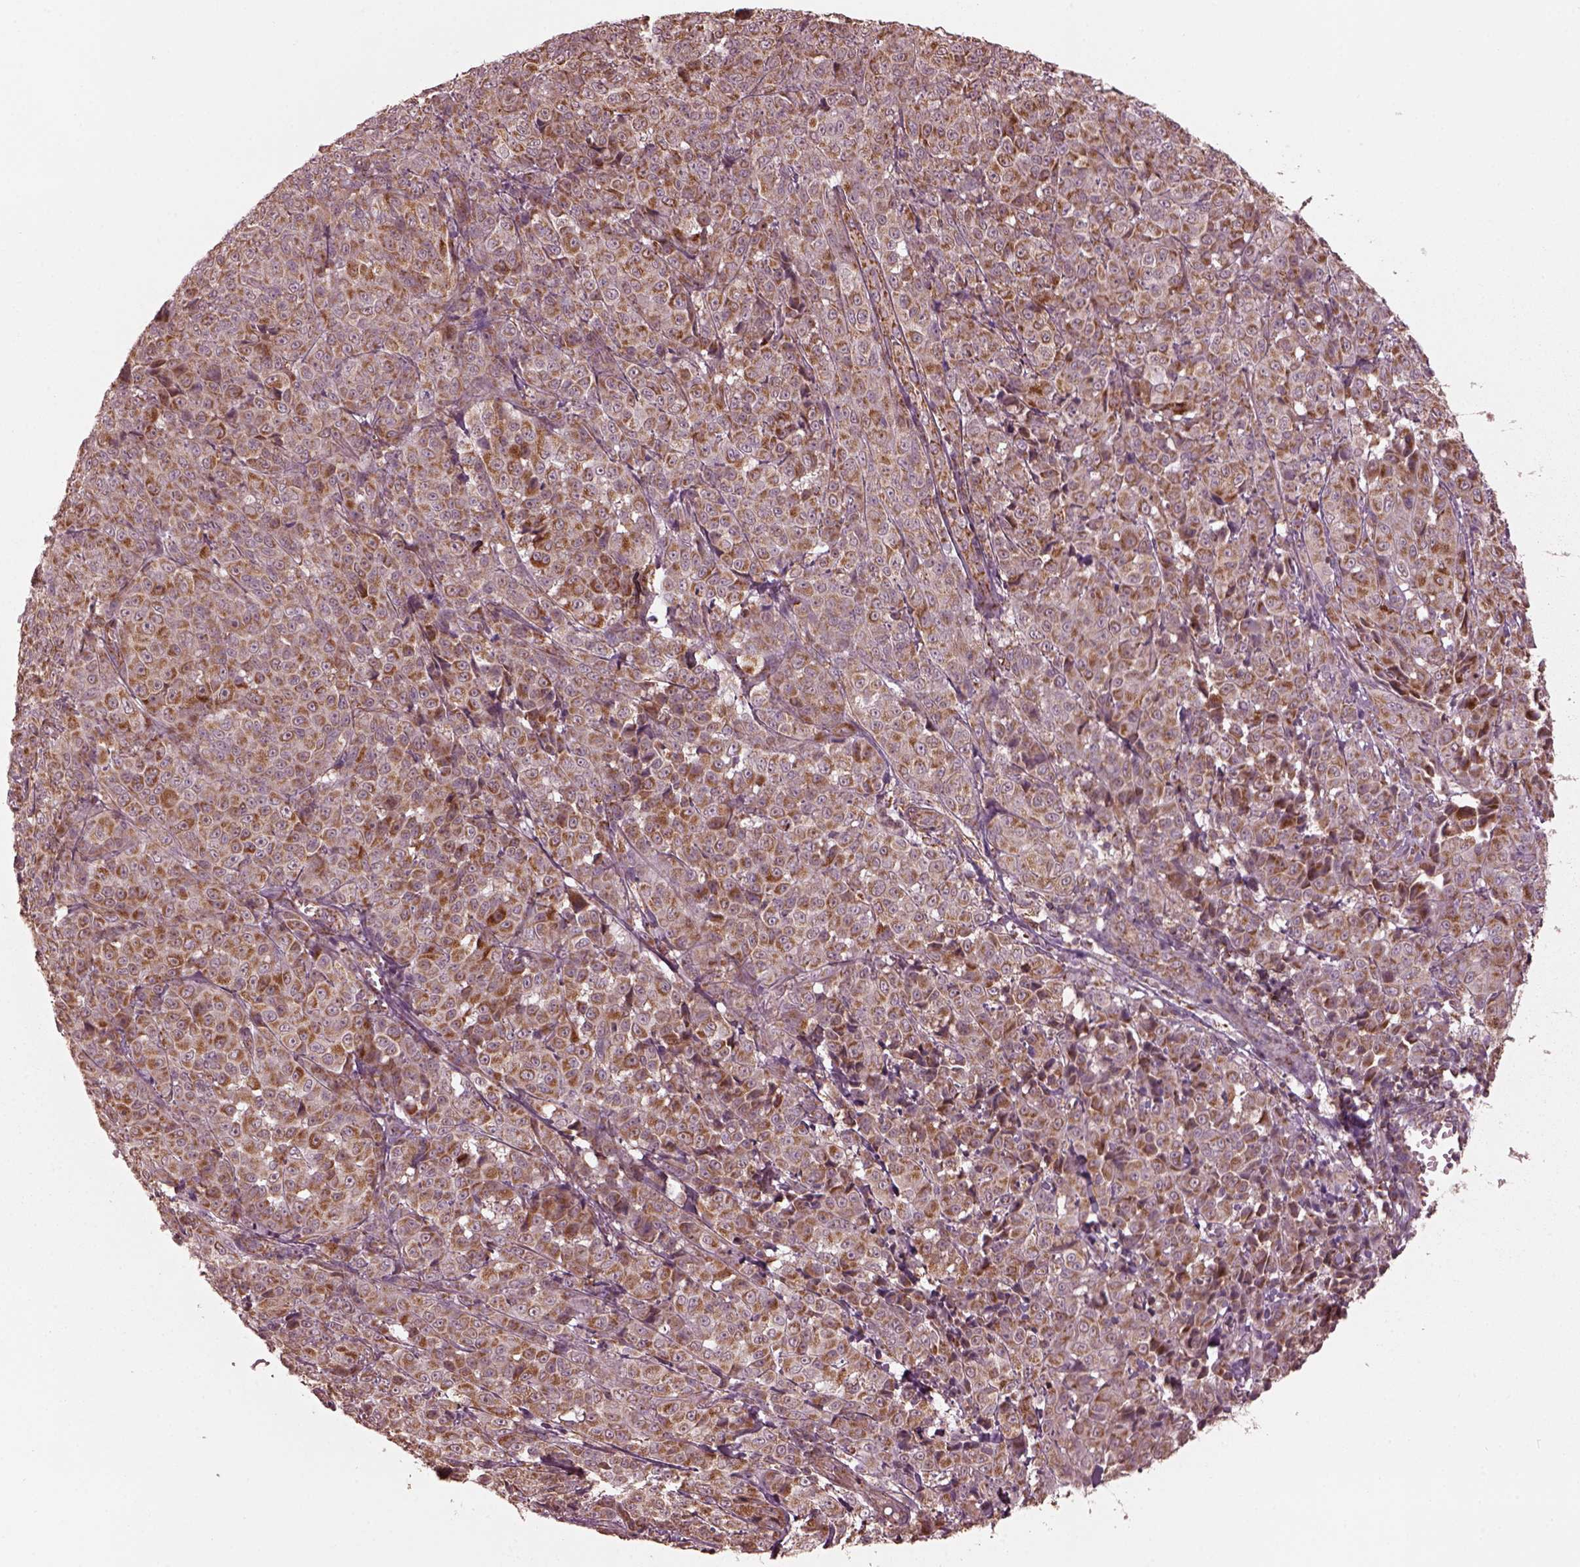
{"staining": {"intensity": "moderate", "quantity": "25%-75%", "location": "cytoplasmic/membranous"}, "tissue": "melanoma", "cell_type": "Tumor cells", "image_type": "cancer", "snomed": [{"axis": "morphology", "description": "Malignant melanoma, NOS"}, {"axis": "topography", "description": "Skin"}], "caption": "Human malignant melanoma stained with a protein marker demonstrates moderate staining in tumor cells.", "gene": "NDUFB10", "patient": {"sex": "male", "age": 89}}